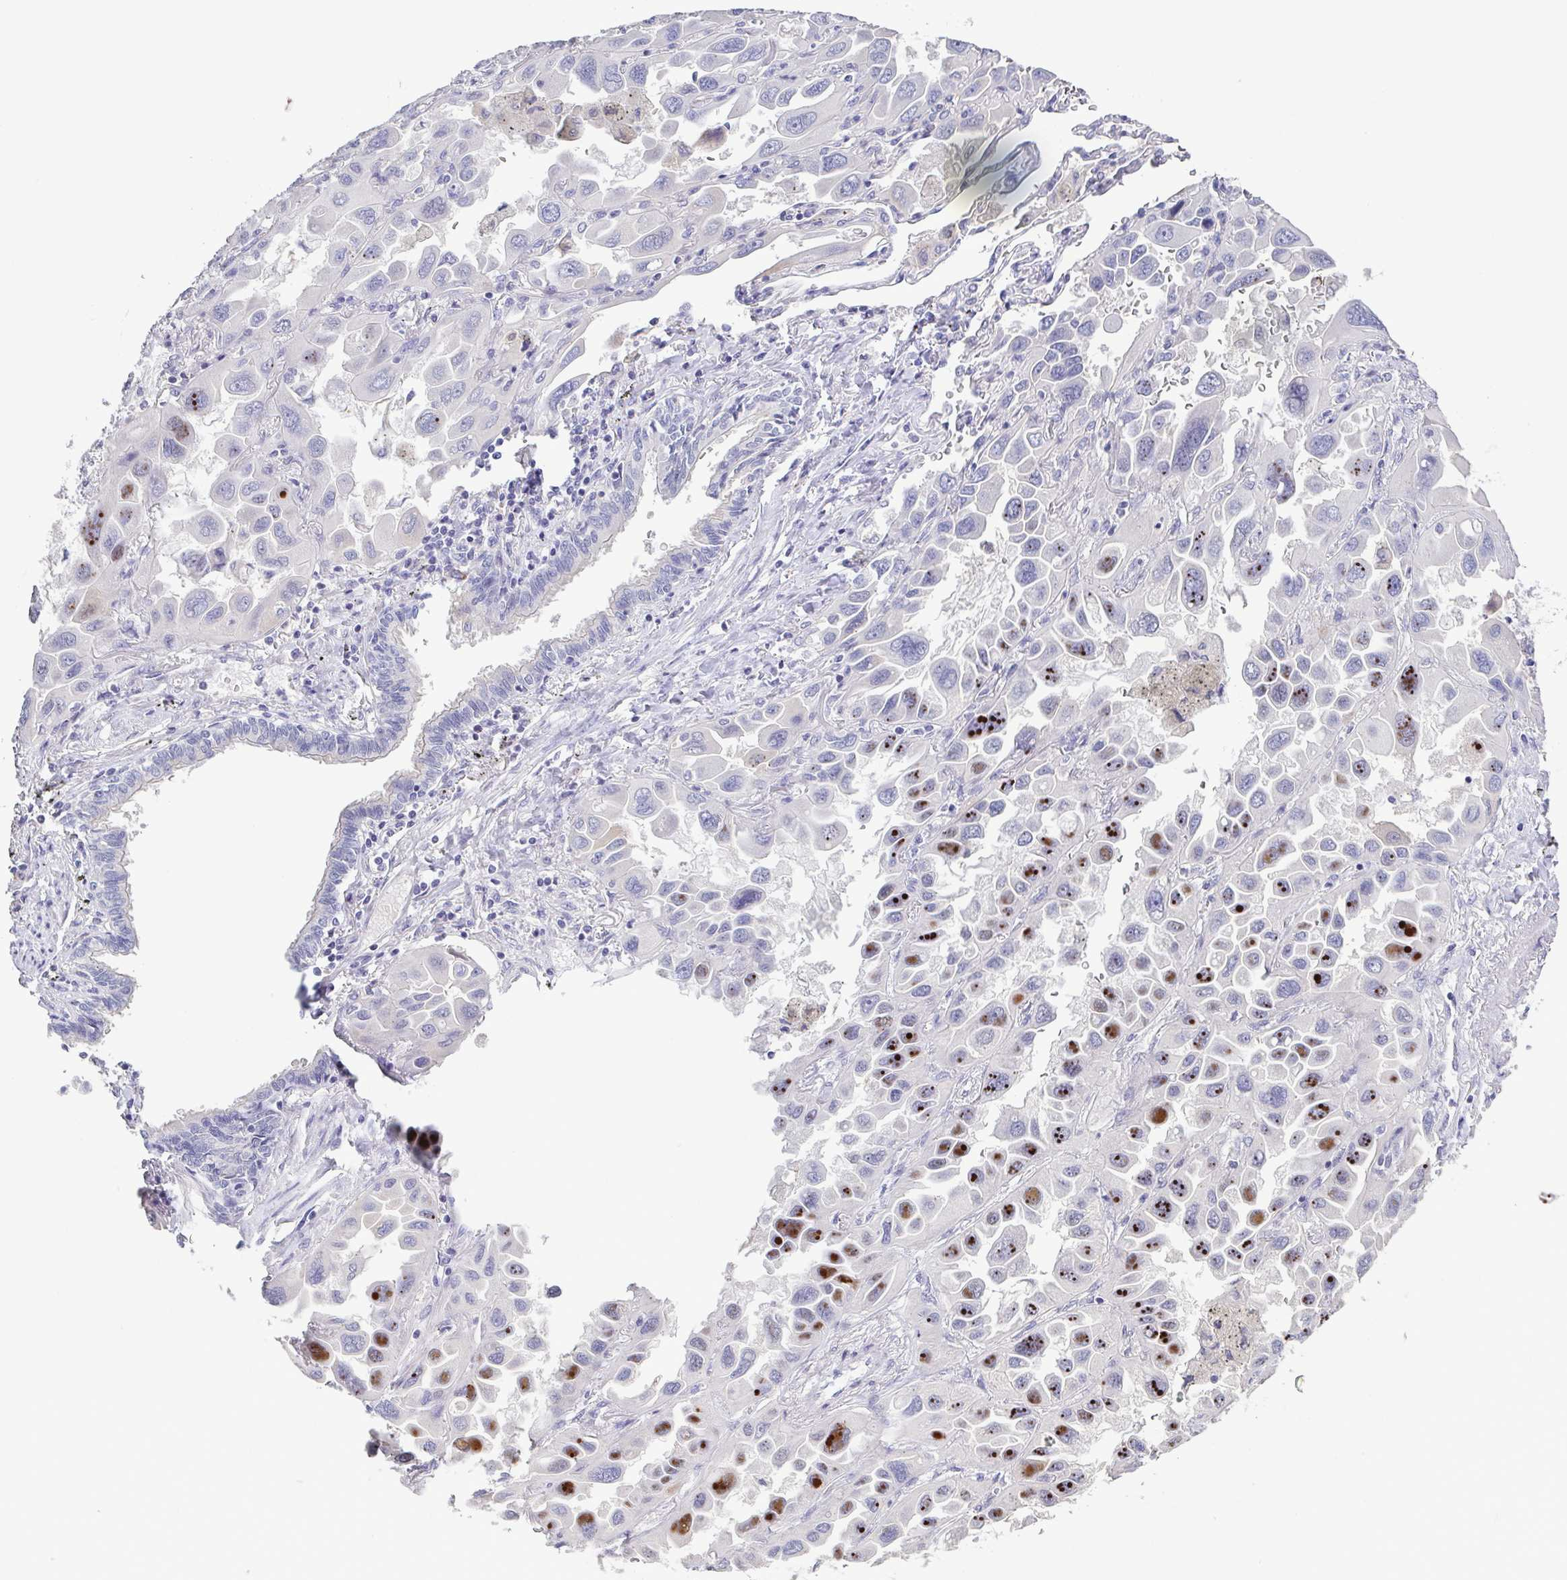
{"staining": {"intensity": "moderate", "quantity": "<25%", "location": "nuclear"}, "tissue": "lung cancer", "cell_type": "Tumor cells", "image_type": "cancer", "snomed": [{"axis": "morphology", "description": "Adenocarcinoma, NOS"}, {"axis": "topography", "description": "Lung"}], "caption": "Immunohistochemistry (IHC) micrograph of lung adenocarcinoma stained for a protein (brown), which displays low levels of moderate nuclear positivity in about <25% of tumor cells.", "gene": "GLDC", "patient": {"sex": "male", "age": 64}}